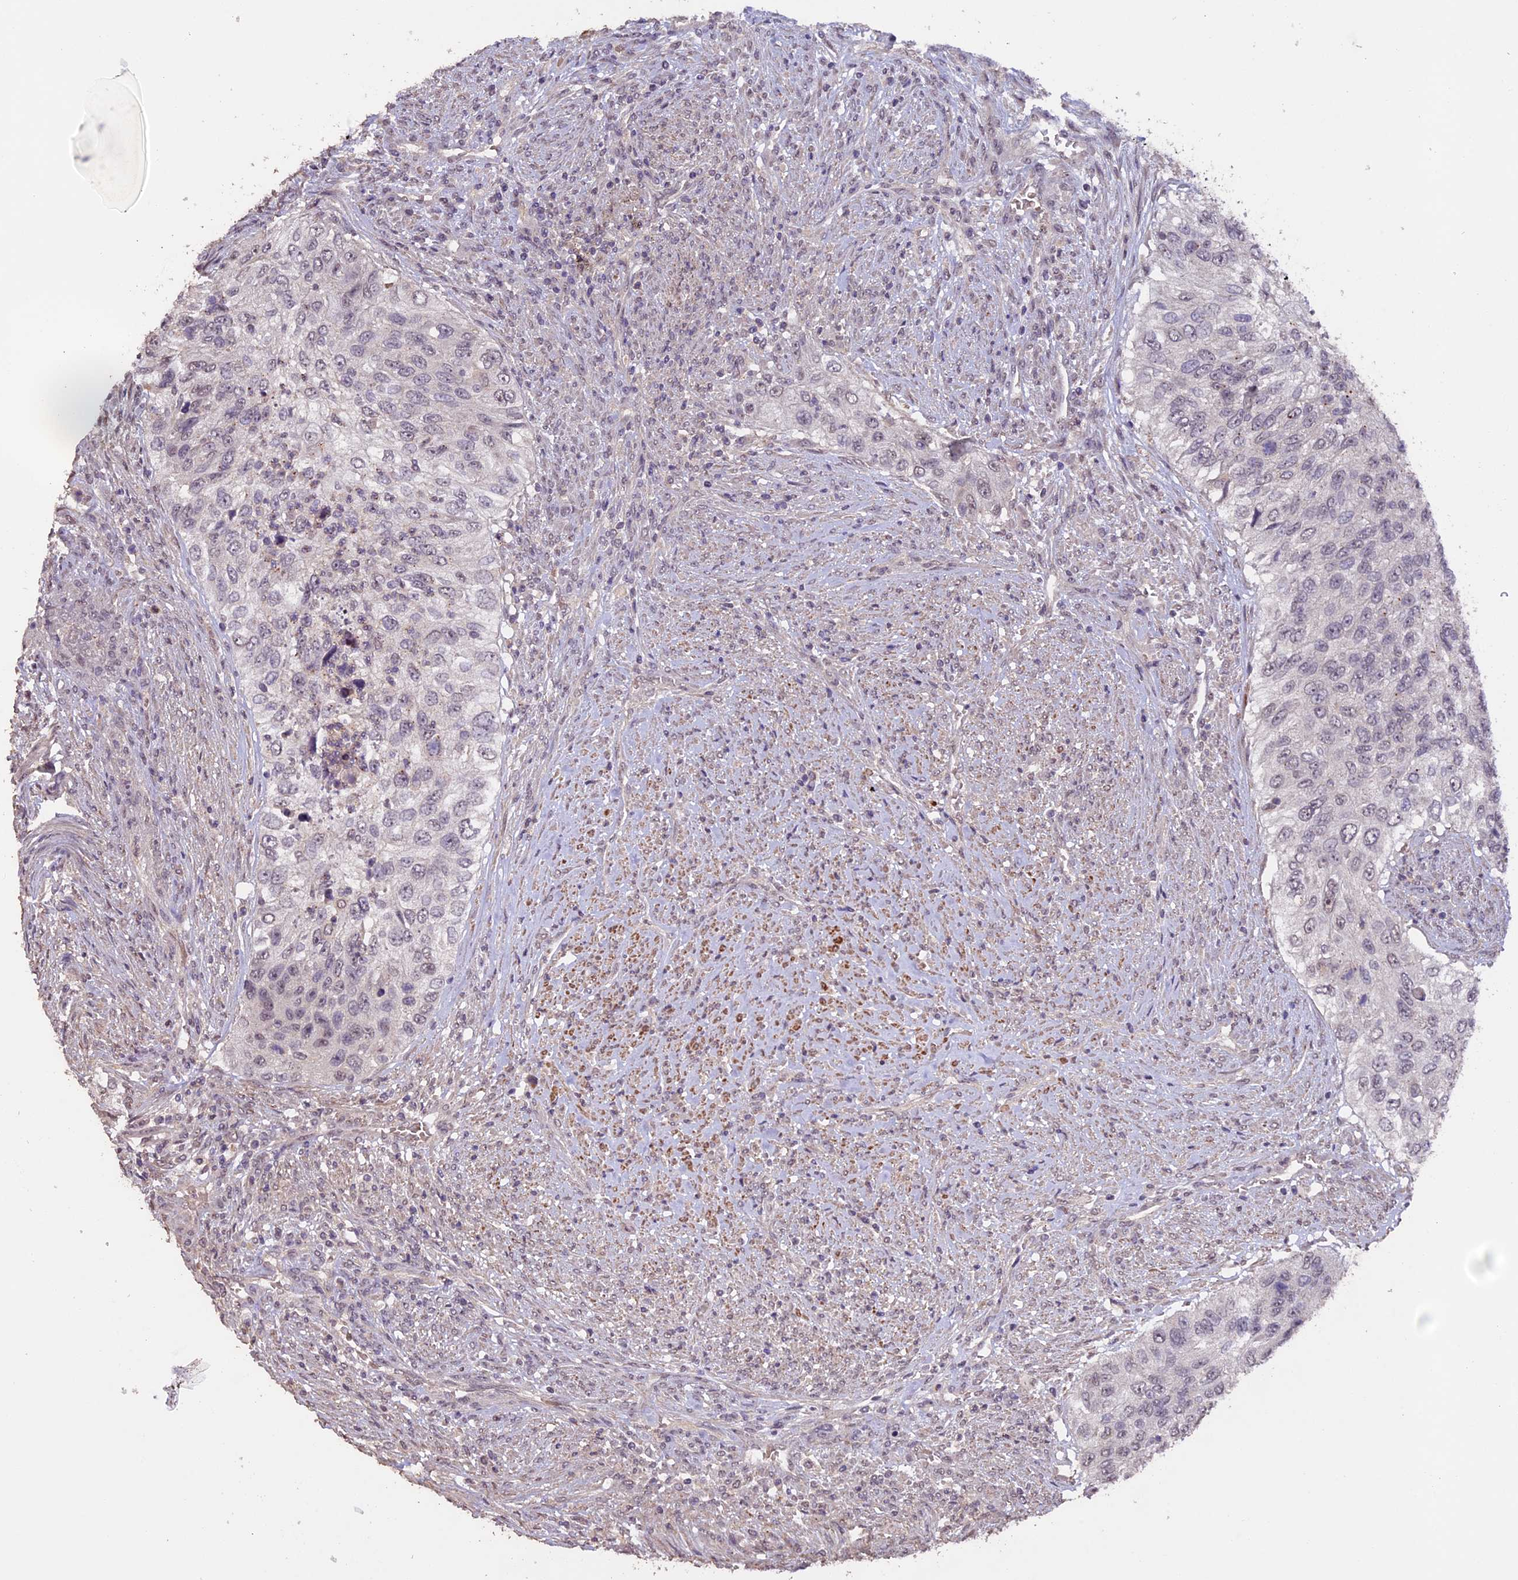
{"staining": {"intensity": "negative", "quantity": "none", "location": "none"}, "tissue": "urothelial cancer", "cell_type": "Tumor cells", "image_type": "cancer", "snomed": [{"axis": "morphology", "description": "Urothelial carcinoma, High grade"}, {"axis": "topography", "description": "Urinary bladder"}], "caption": "The photomicrograph exhibits no staining of tumor cells in urothelial cancer.", "gene": "GNB5", "patient": {"sex": "female", "age": 60}}